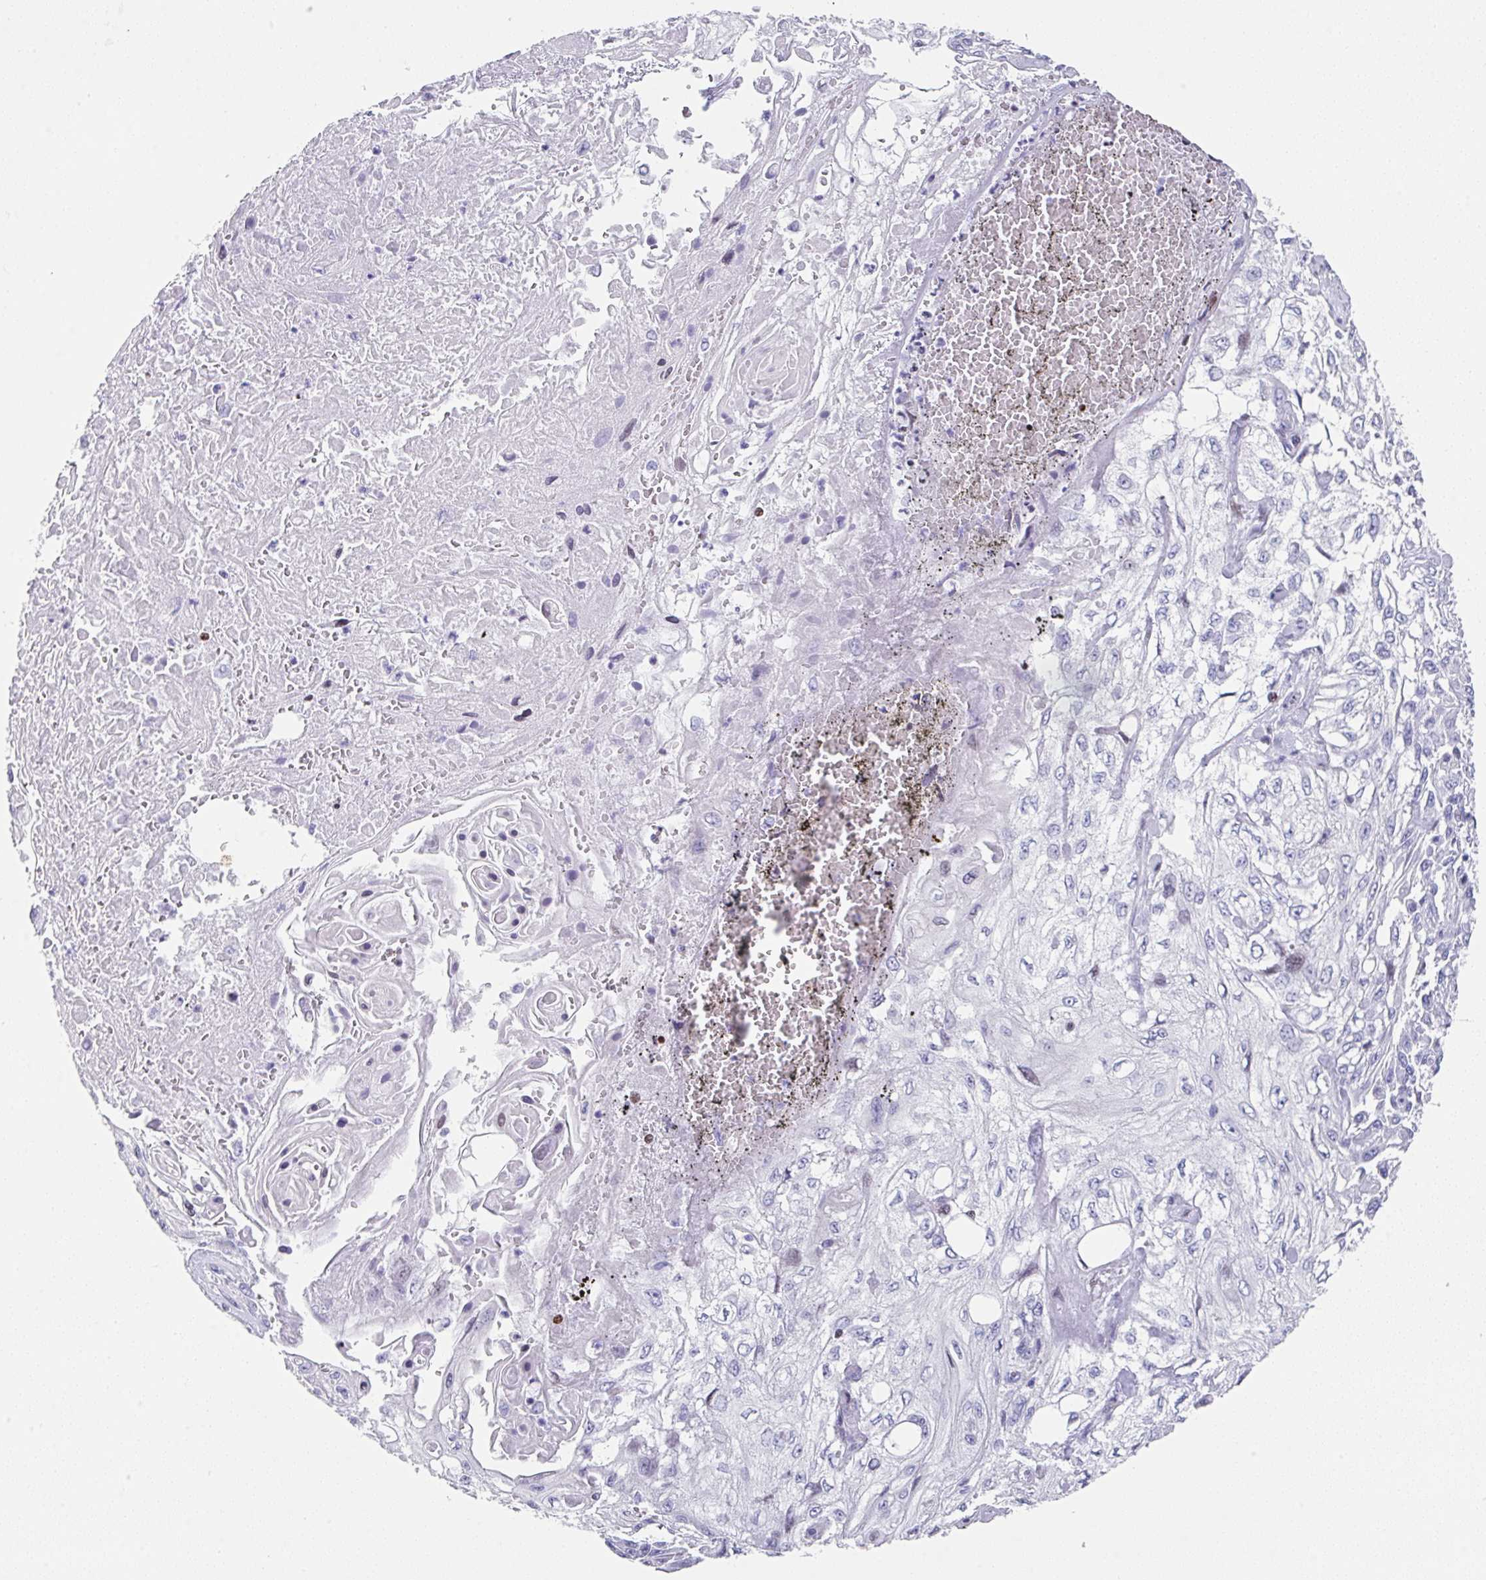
{"staining": {"intensity": "negative", "quantity": "none", "location": "none"}, "tissue": "skin cancer", "cell_type": "Tumor cells", "image_type": "cancer", "snomed": [{"axis": "morphology", "description": "Squamous cell carcinoma, NOS"}, {"axis": "morphology", "description": "Squamous cell carcinoma, metastatic, NOS"}, {"axis": "topography", "description": "Skin"}, {"axis": "topography", "description": "Lymph node"}], "caption": "Immunohistochemical staining of skin cancer (squamous cell carcinoma) demonstrates no significant positivity in tumor cells. Nuclei are stained in blue.", "gene": "TCF3", "patient": {"sex": "male", "age": 75}}